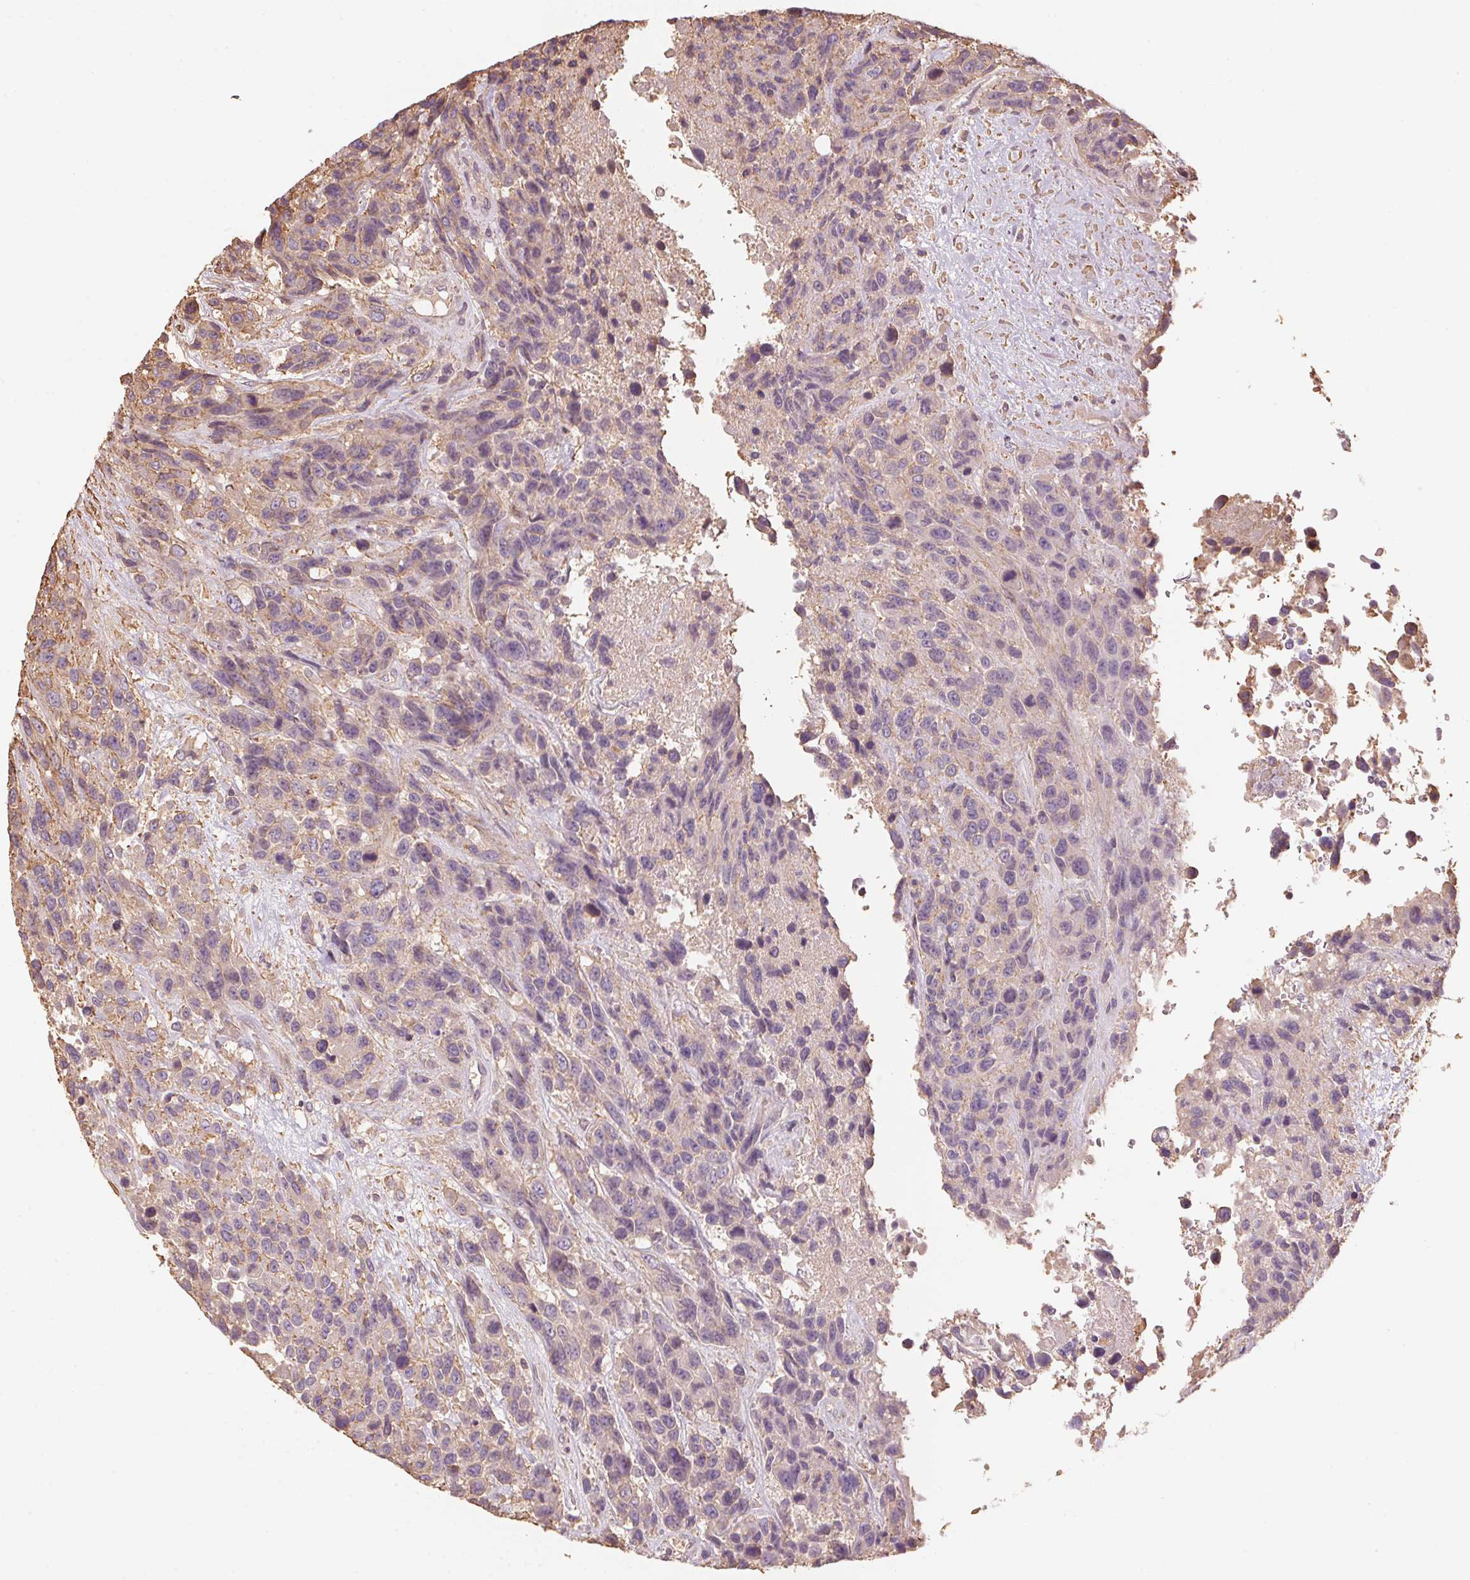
{"staining": {"intensity": "weak", "quantity": "<25%", "location": "cytoplasmic/membranous"}, "tissue": "urothelial cancer", "cell_type": "Tumor cells", "image_type": "cancer", "snomed": [{"axis": "morphology", "description": "Urothelial carcinoma, High grade"}, {"axis": "topography", "description": "Urinary bladder"}], "caption": "Immunohistochemical staining of human urothelial cancer shows no significant staining in tumor cells.", "gene": "QDPR", "patient": {"sex": "female", "age": 70}}